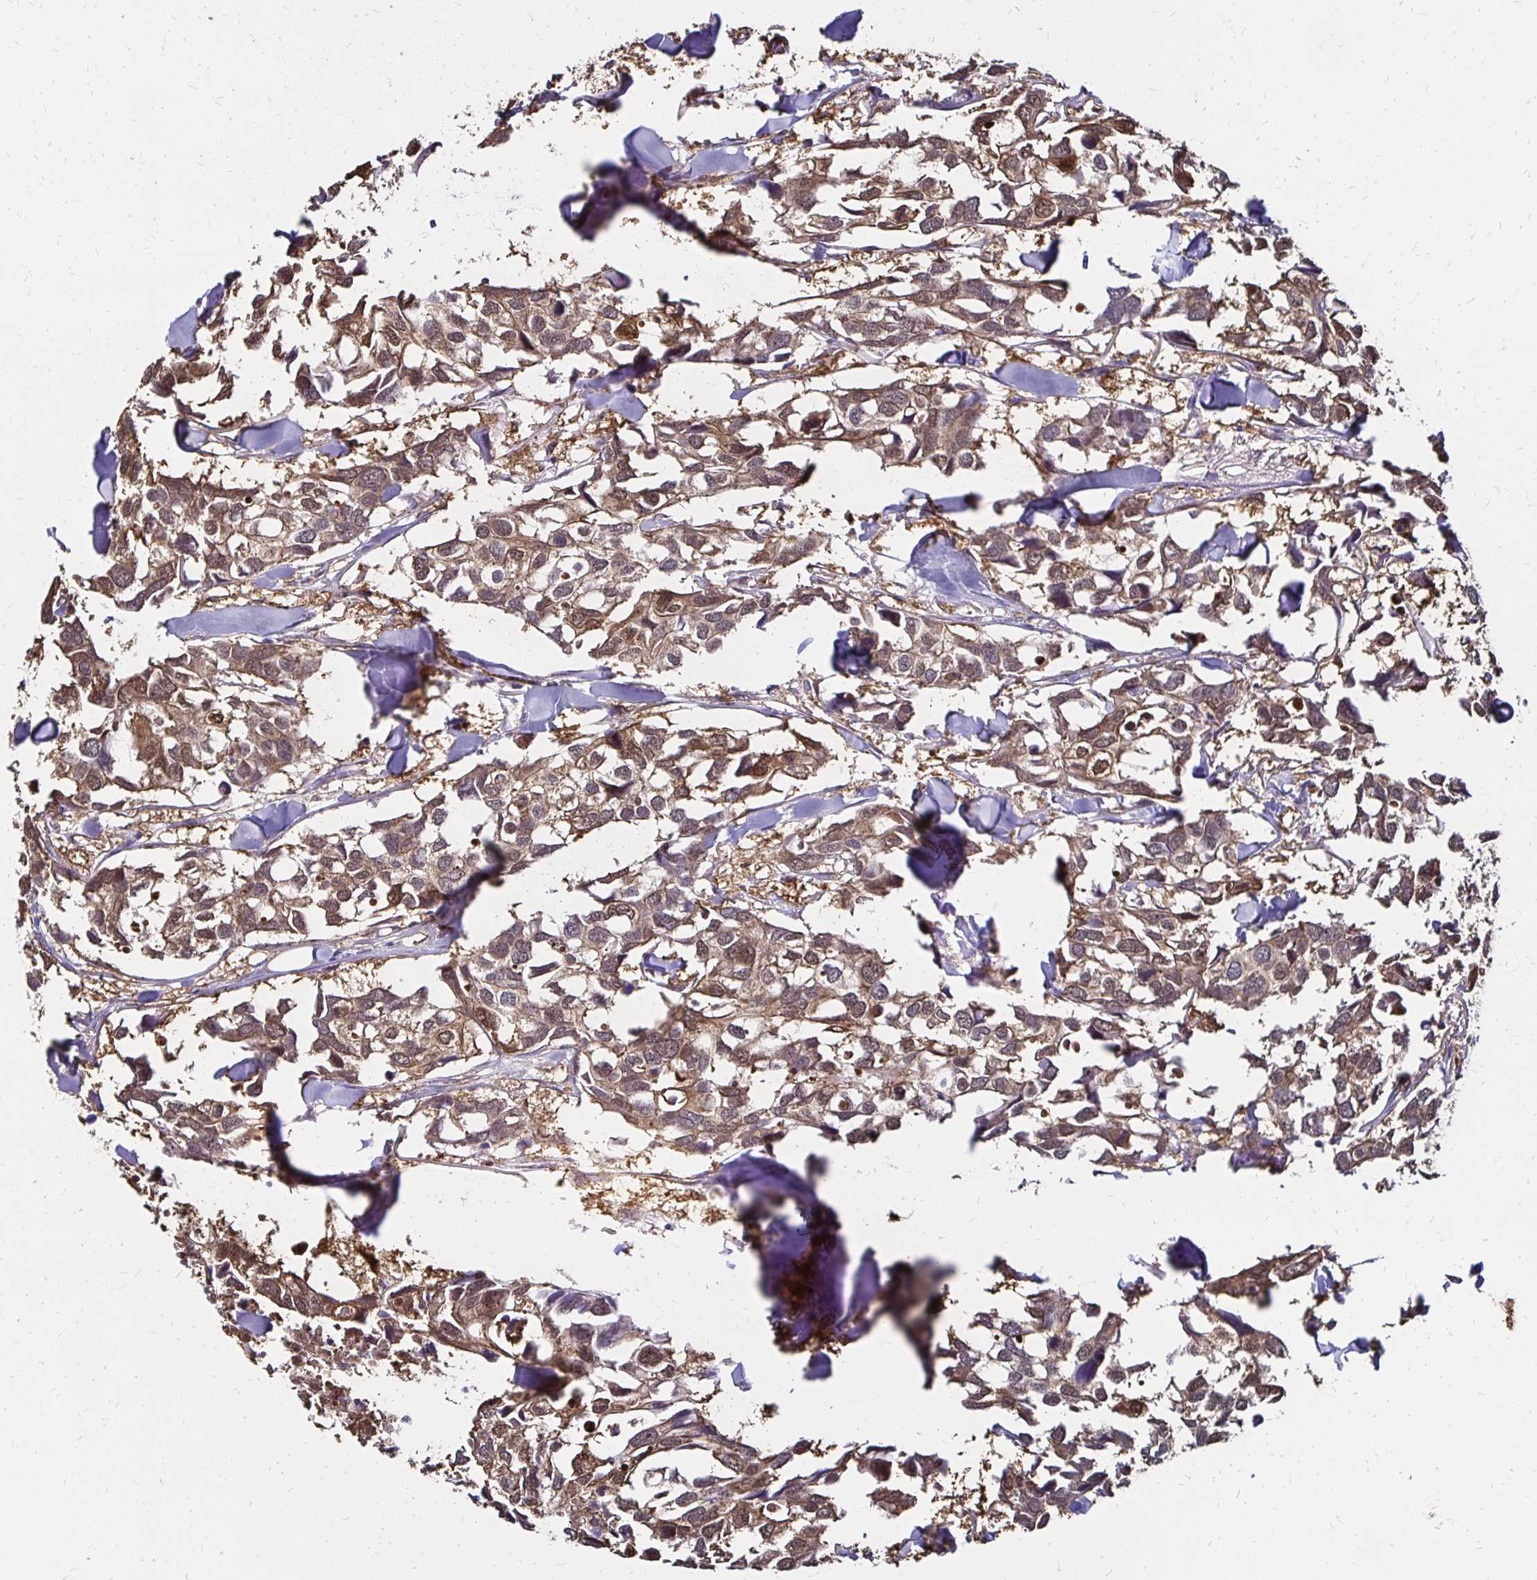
{"staining": {"intensity": "moderate", "quantity": ">75%", "location": "cytoplasmic/membranous"}, "tissue": "breast cancer", "cell_type": "Tumor cells", "image_type": "cancer", "snomed": [{"axis": "morphology", "description": "Duct carcinoma"}, {"axis": "topography", "description": "Breast"}], "caption": "Immunohistochemistry (IHC) staining of breast cancer (infiltrating ductal carcinoma), which reveals medium levels of moderate cytoplasmic/membranous expression in approximately >75% of tumor cells indicating moderate cytoplasmic/membranous protein expression. The staining was performed using DAB (brown) for protein detection and nuclei were counterstained in hematoxylin (blue).", "gene": "TXN", "patient": {"sex": "female", "age": 83}}